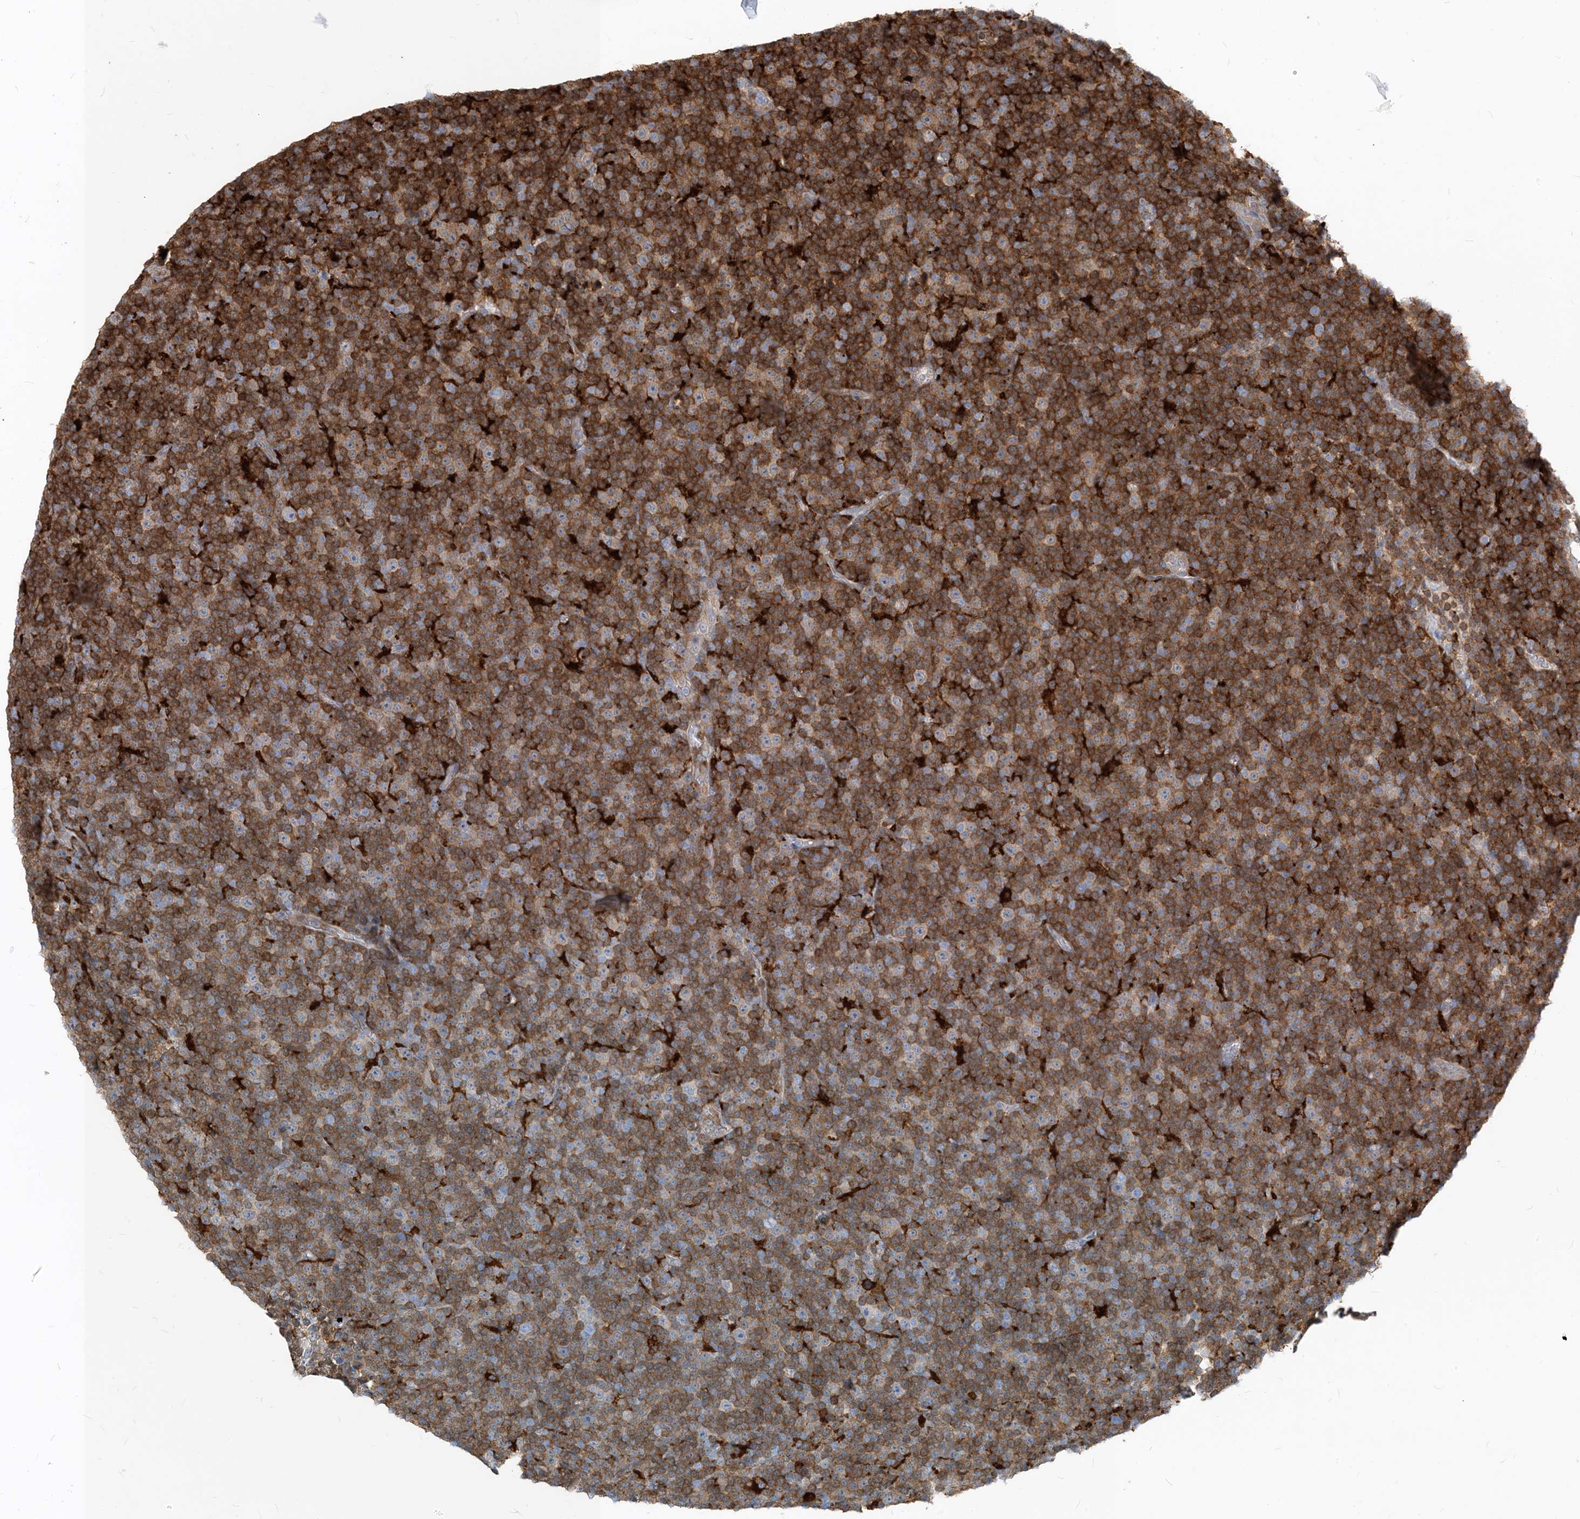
{"staining": {"intensity": "moderate", "quantity": ">75%", "location": "cytoplasmic/membranous"}, "tissue": "lymphoma", "cell_type": "Tumor cells", "image_type": "cancer", "snomed": [{"axis": "morphology", "description": "Malignant lymphoma, non-Hodgkin's type, Low grade"}, {"axis": "topography", "description": "Lymph node"}], "caption": "Malignant lymphoma, non-Hodgkin's type (low-grade) stained for a protein (brown) shows moderate cytoplasmic/membranous positive expression in about >75% of tumor cells.", "gene": "NAGK", "patient": {"sex": "female", "age": 67}}